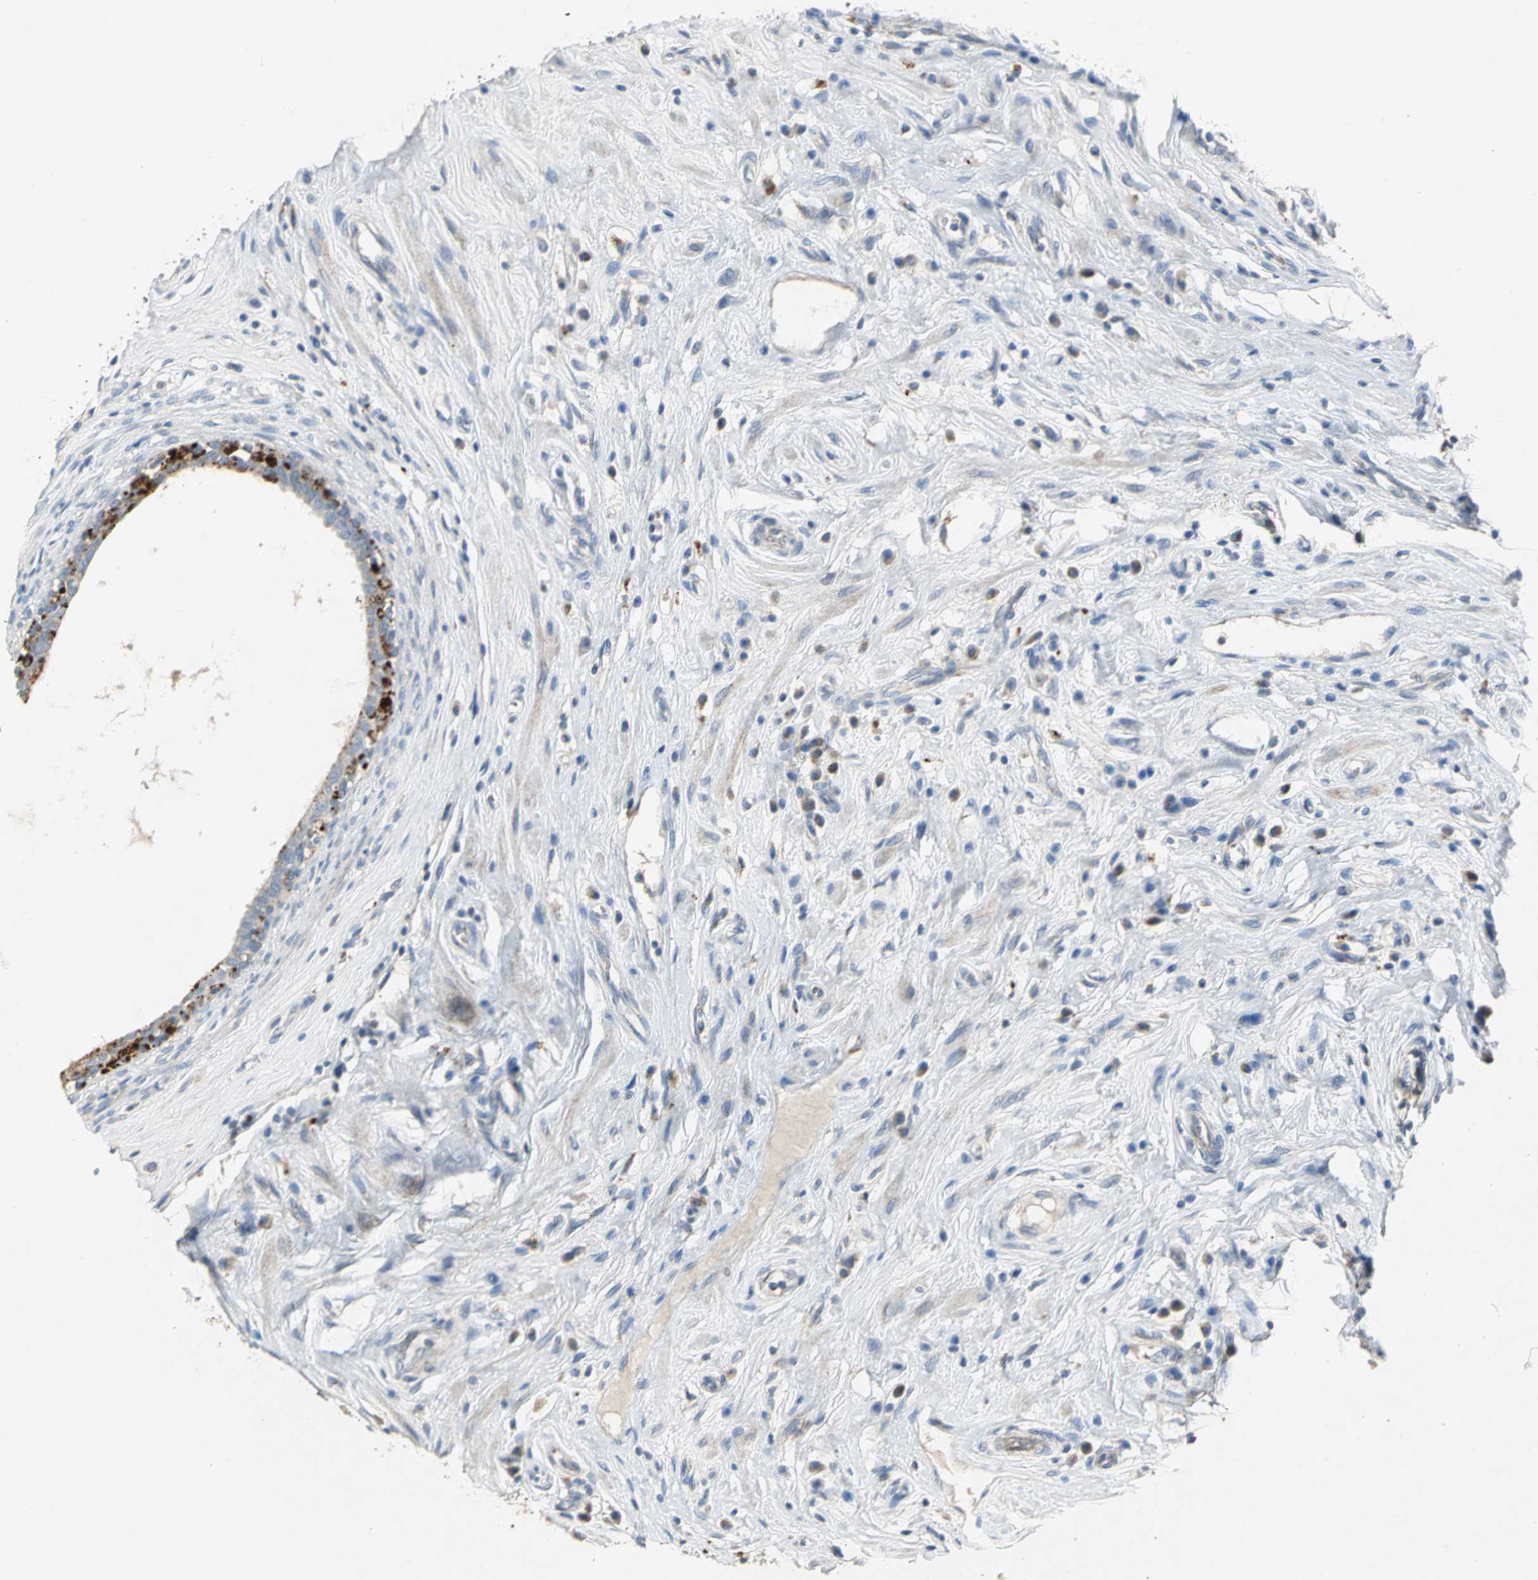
{"staining": {"intensity": "strong", "quantity": ">75%", "location": "cytoplasmic/membranous"}, "tissue": "epididymis", "cell_type": "Glandular cells", "image_type": "normal", "snomed": [{"axis": "morphology", "description": "Normal tissue, NOS"}, {"axis": "morphology", "description": "Inflammation, NOS"}, {"axis": "topography", "description": "Epididymis"}], "caption": "Protein staining of unremarkable epididymis exhibits strong cytoplasmic/membranous positivity in about >75% of glandular cells. (DAB IHC, brown staining for protein, blue staining for nuclei).", "gene": "SPPL2B", "patient": {"sex": "male", "age": 84}}